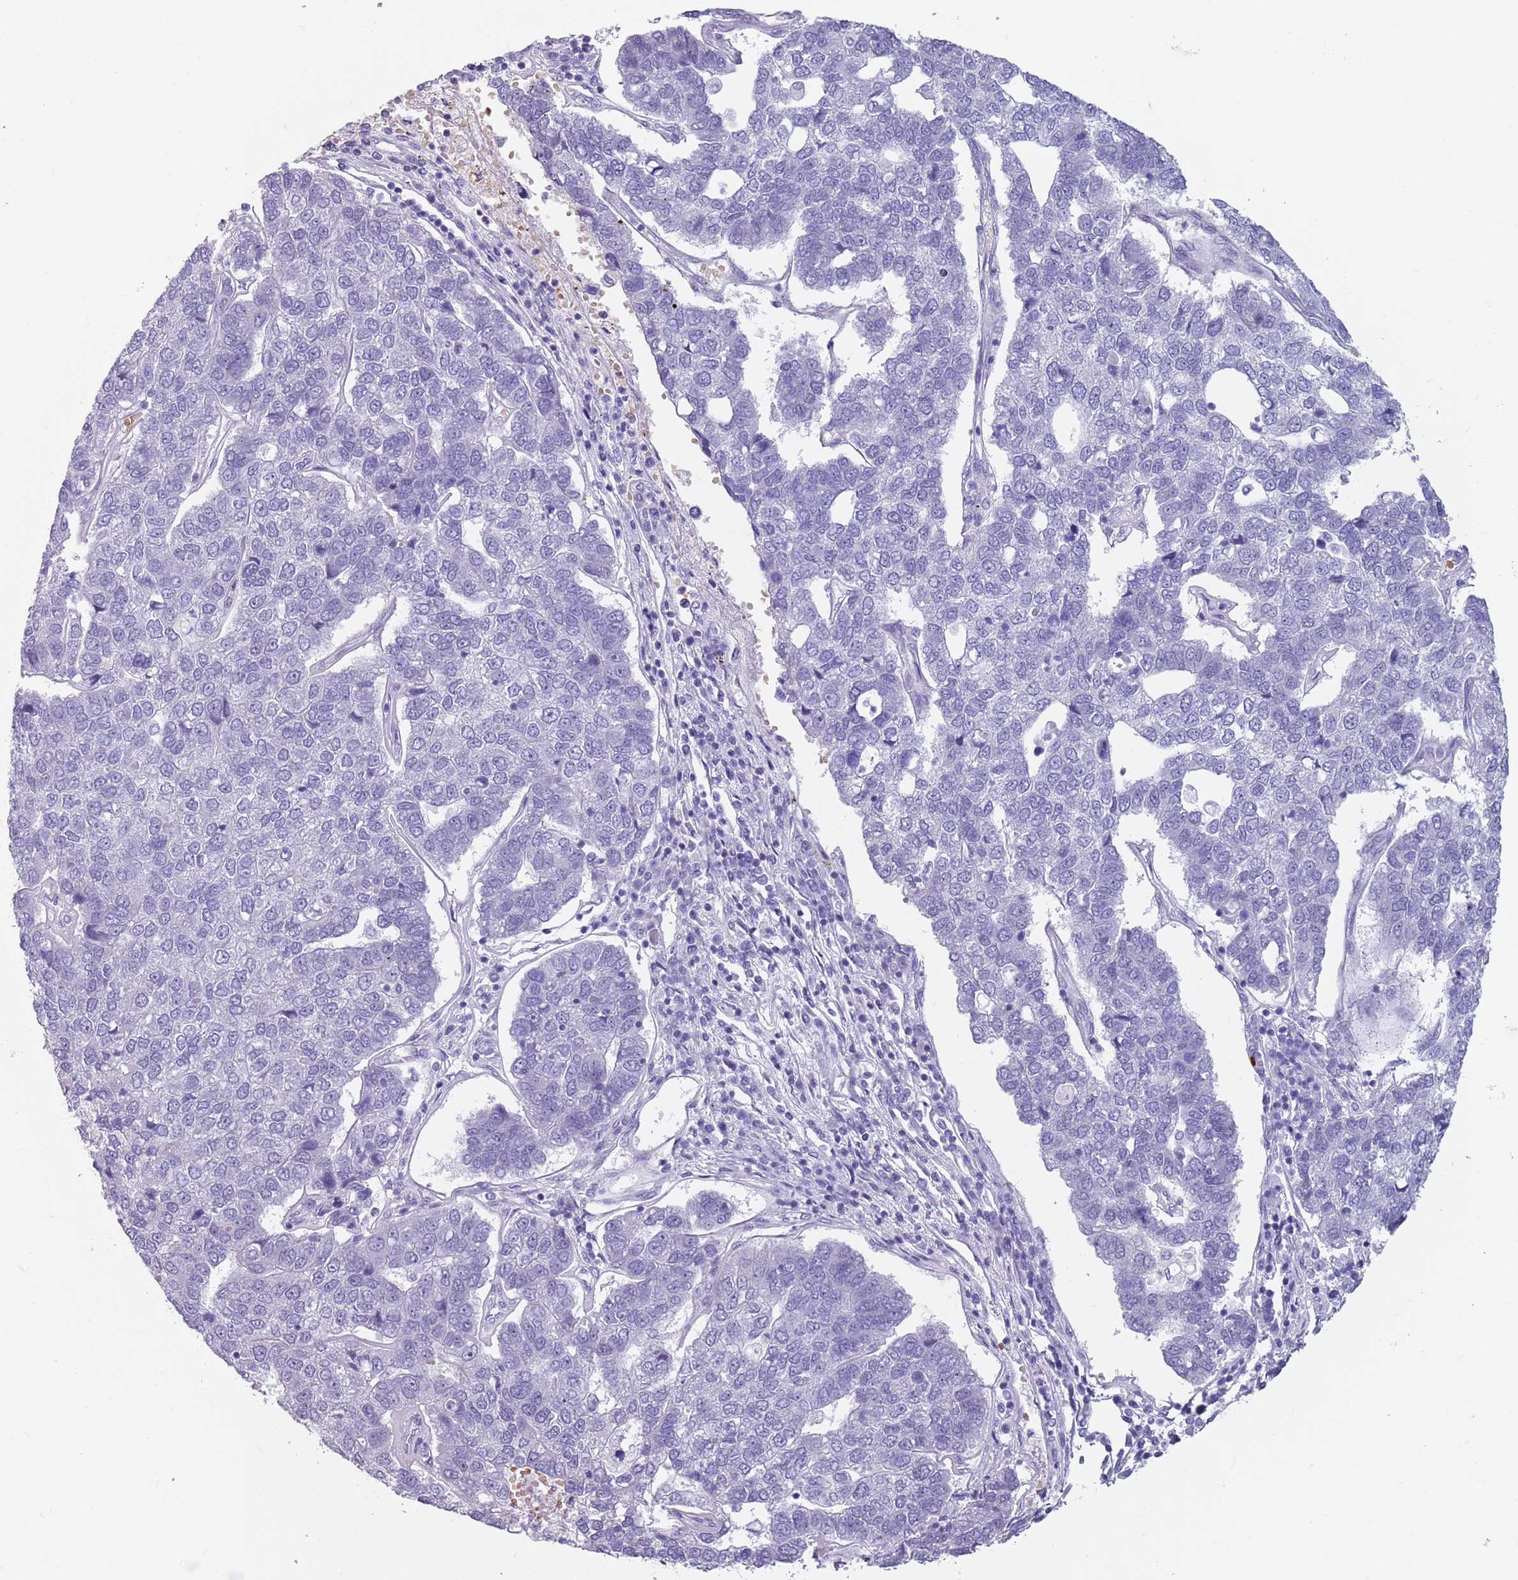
{"staining": {"intensity": "negative", "quantity": "none", "location": "none"}, "tissue": "pancreatic cancer", "cell_type": "Tumor cells", "image_type": "cancer", "snomed": [{"axis": "morphology", "description": "Adenocarcinoma, NOS"}, {"axis": "topography", "description": "Pancreas"}], "caption": "An immunohistochemistry (IHC) micrograph of pancreatic cancer (adenocarcinoma) is shown. There is no staining in tumor cells of pancreatic cancer (adenocarcinoma).", "gene": "SPESP1", "patient": {"sex": "female", "age": 61}}